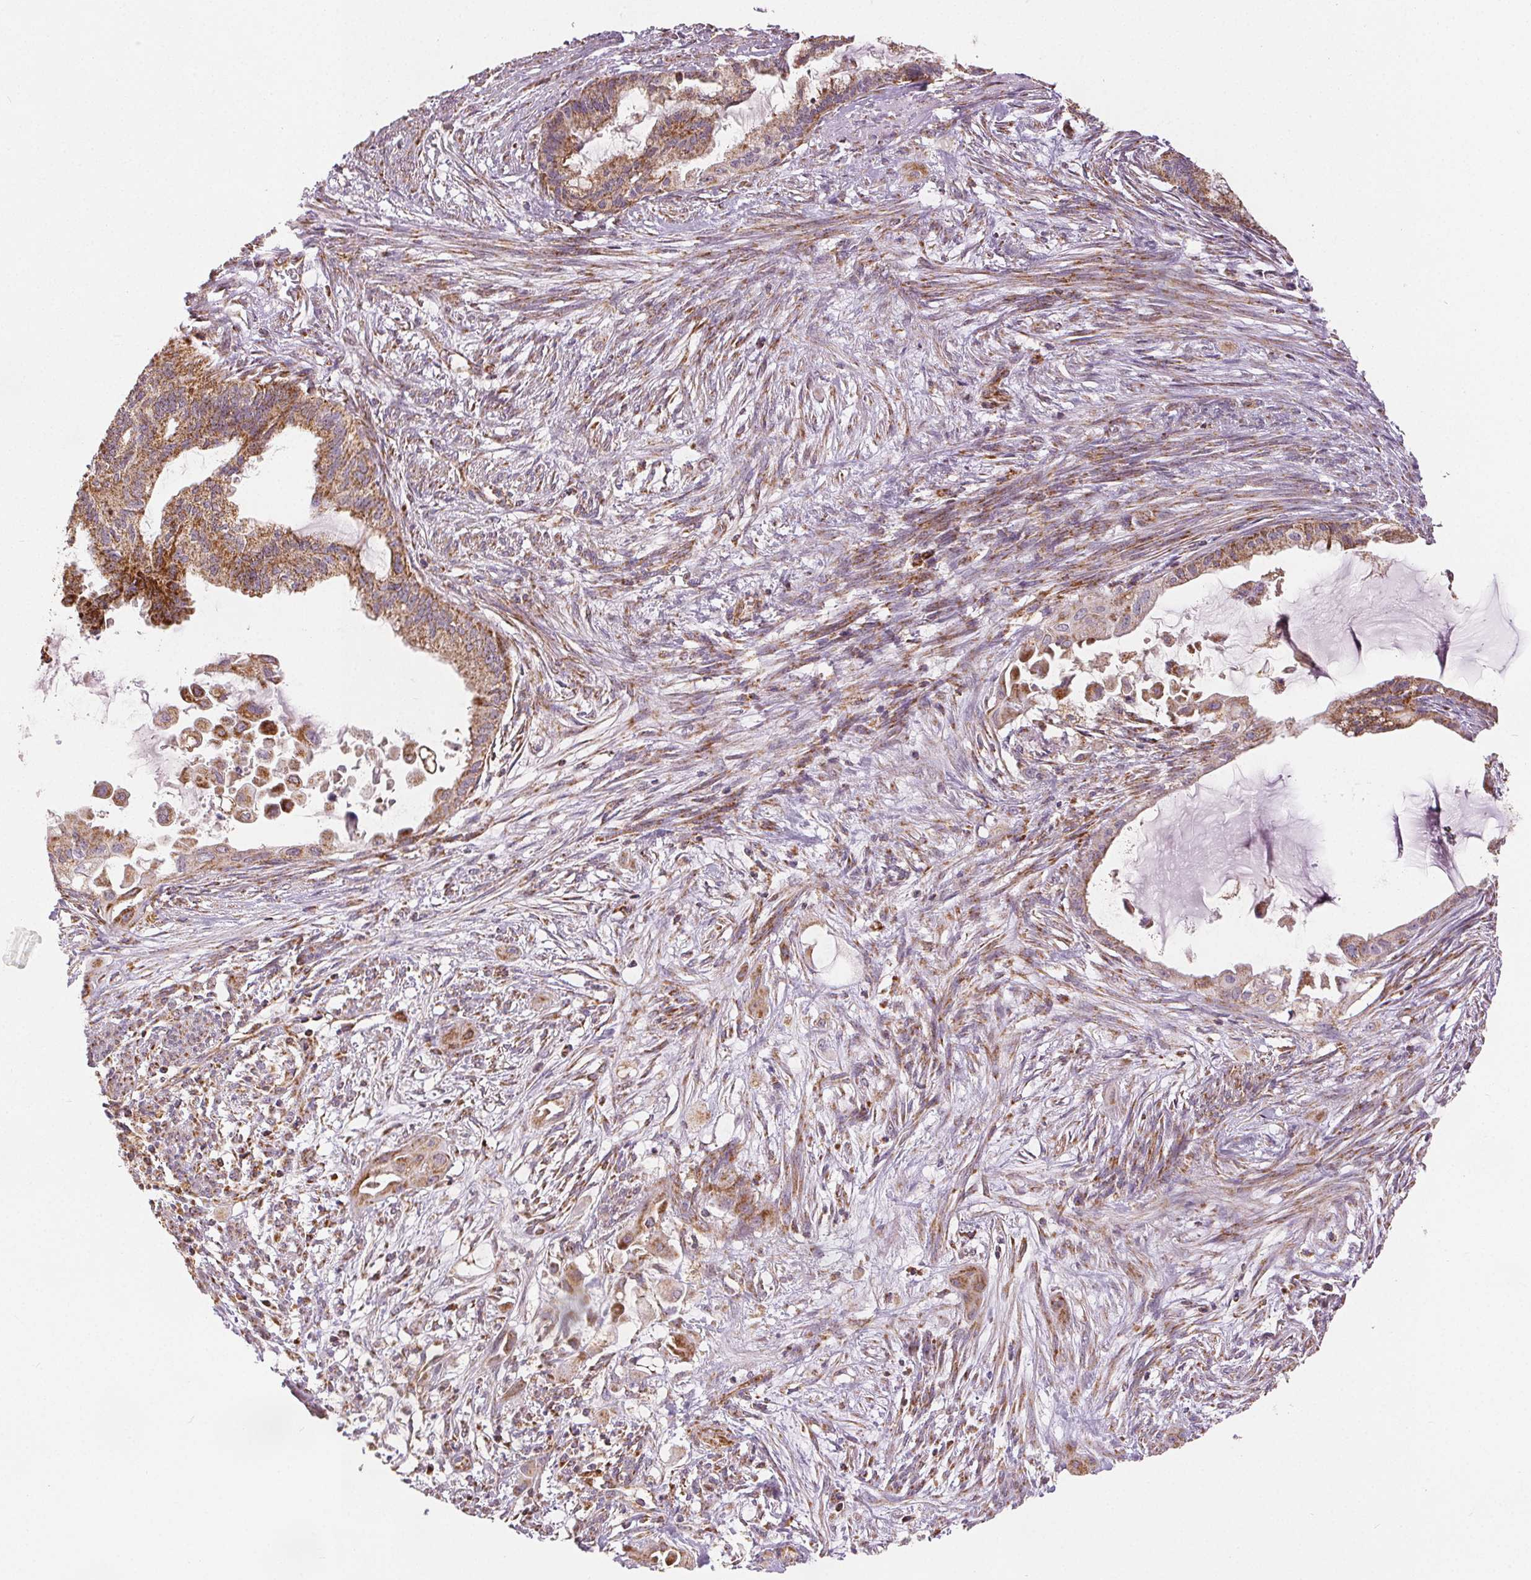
{"staining": {"intensity": "moderate", "quantity": ">75%", "location": "cytoplasmic/membranous"}, "tissue": "endometrial cancer", "cell_type": "Tumor cells", "image_type": "cancer", "snomed": [{"axis": "morphology", "description": "Adenocarcinoma, NOS"}, {"axis": "topography", "description": "Endometrium"}], "caption": "Adenocarcinoma (endometrial) tissue demonstrates moderate cytoplasmic/membranous expression in approximately >75% of tumor cells, visualized by immunohistochemistry. (DAB (3,3'-diaminobenzidine) IHC, brown staining for protein, blue staining for nuclei).", "gene": "SDHB", "patient": {"sex": "female", "age": 86}}